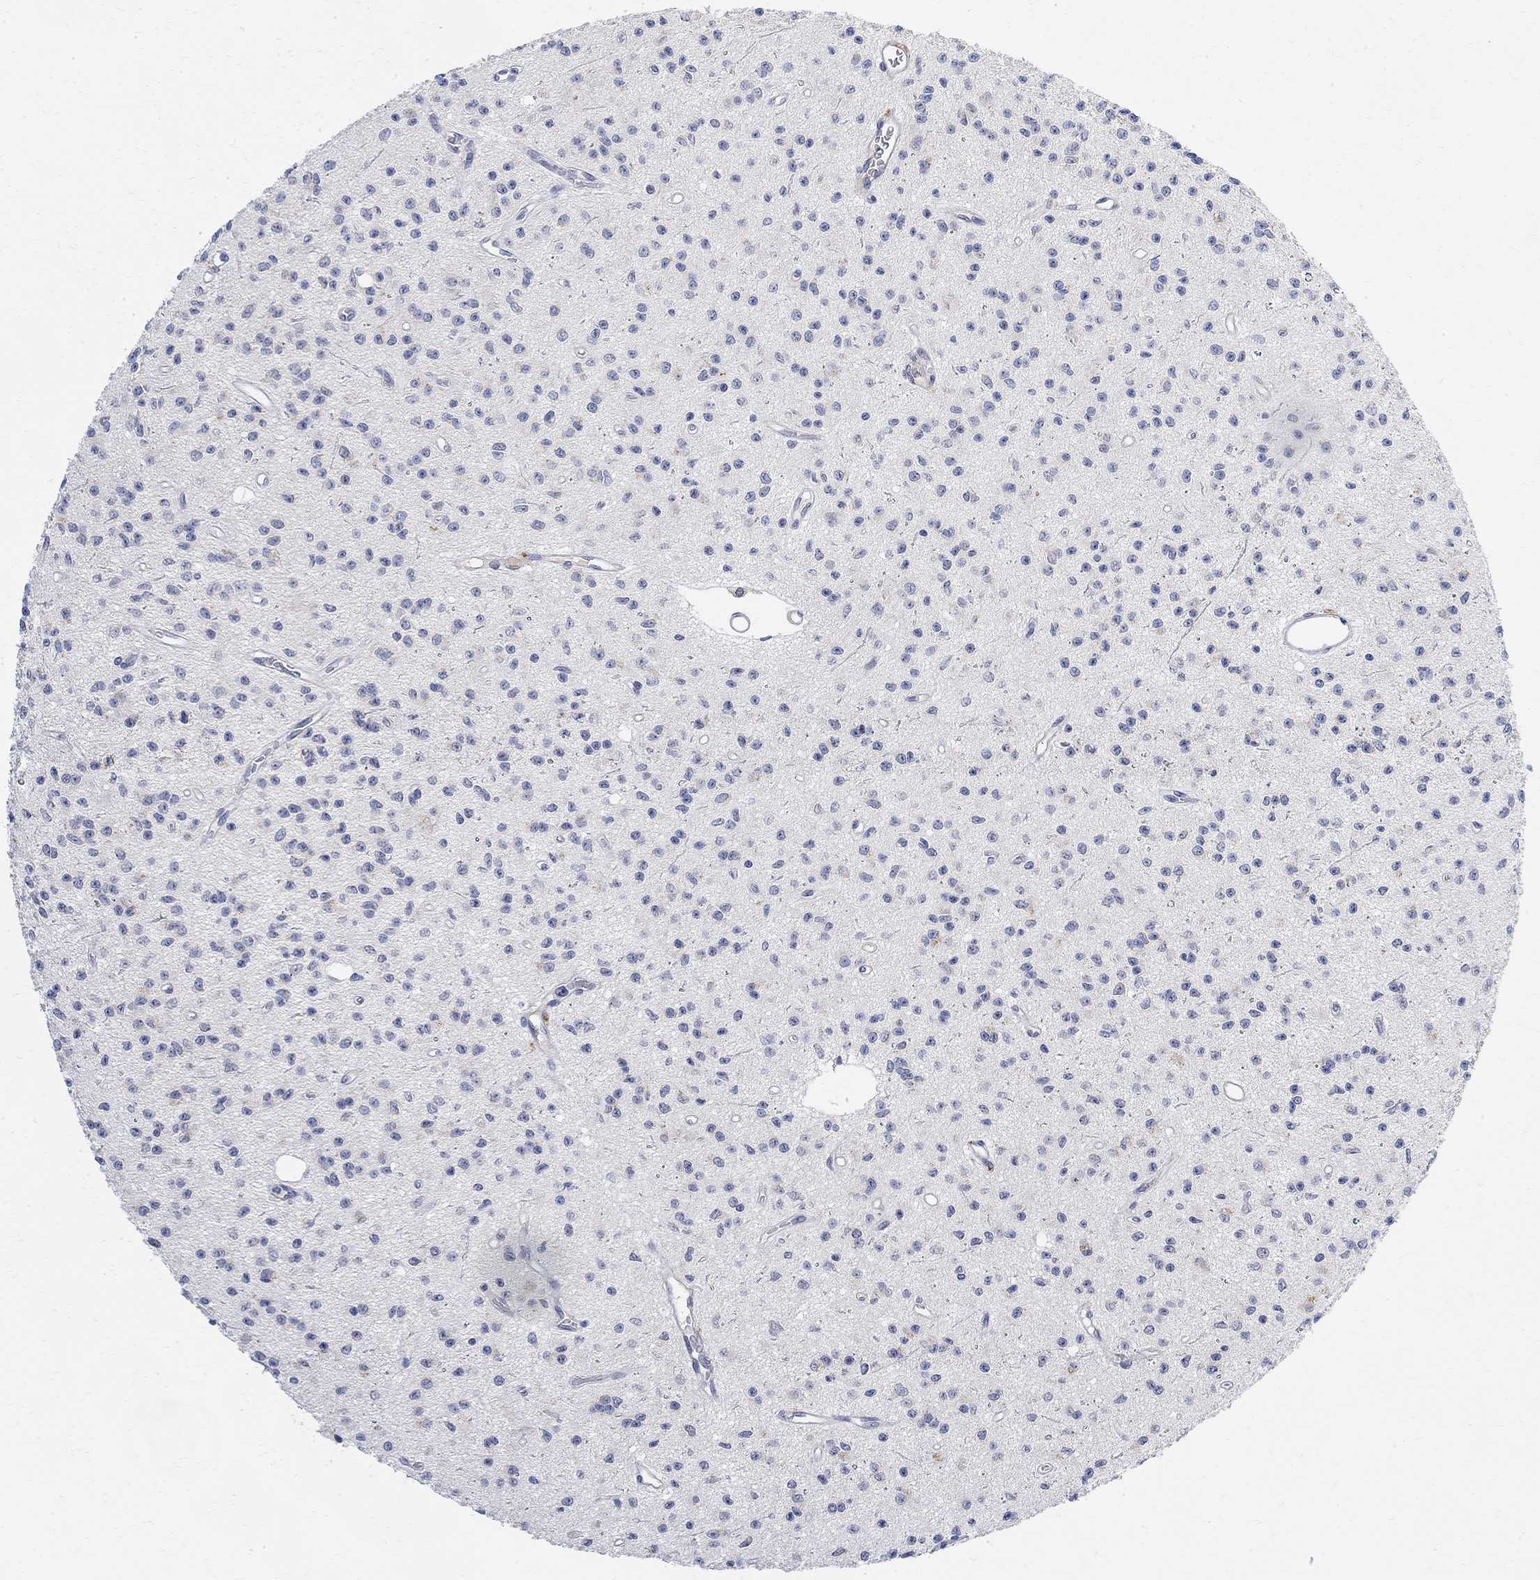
{"staining": {"intensity": "negative", "quantity": "none", "location": "none"}, "tissue": "glioma", "cell_type": "Tumor cells", "image_type": "cancer", "snomed": [{"axis": "morphology", "description": "Glioma, malignant, Low grade"}, {"axis": "topography", "description": "Brain"}], "caption": "IHC photomicrograph of neoplastic tissue: human glioma stained with DAB shows no significant protein expression in tumor cells.", "gene": "FNDC5", "patient": {"sex": "female", "age": 45}}